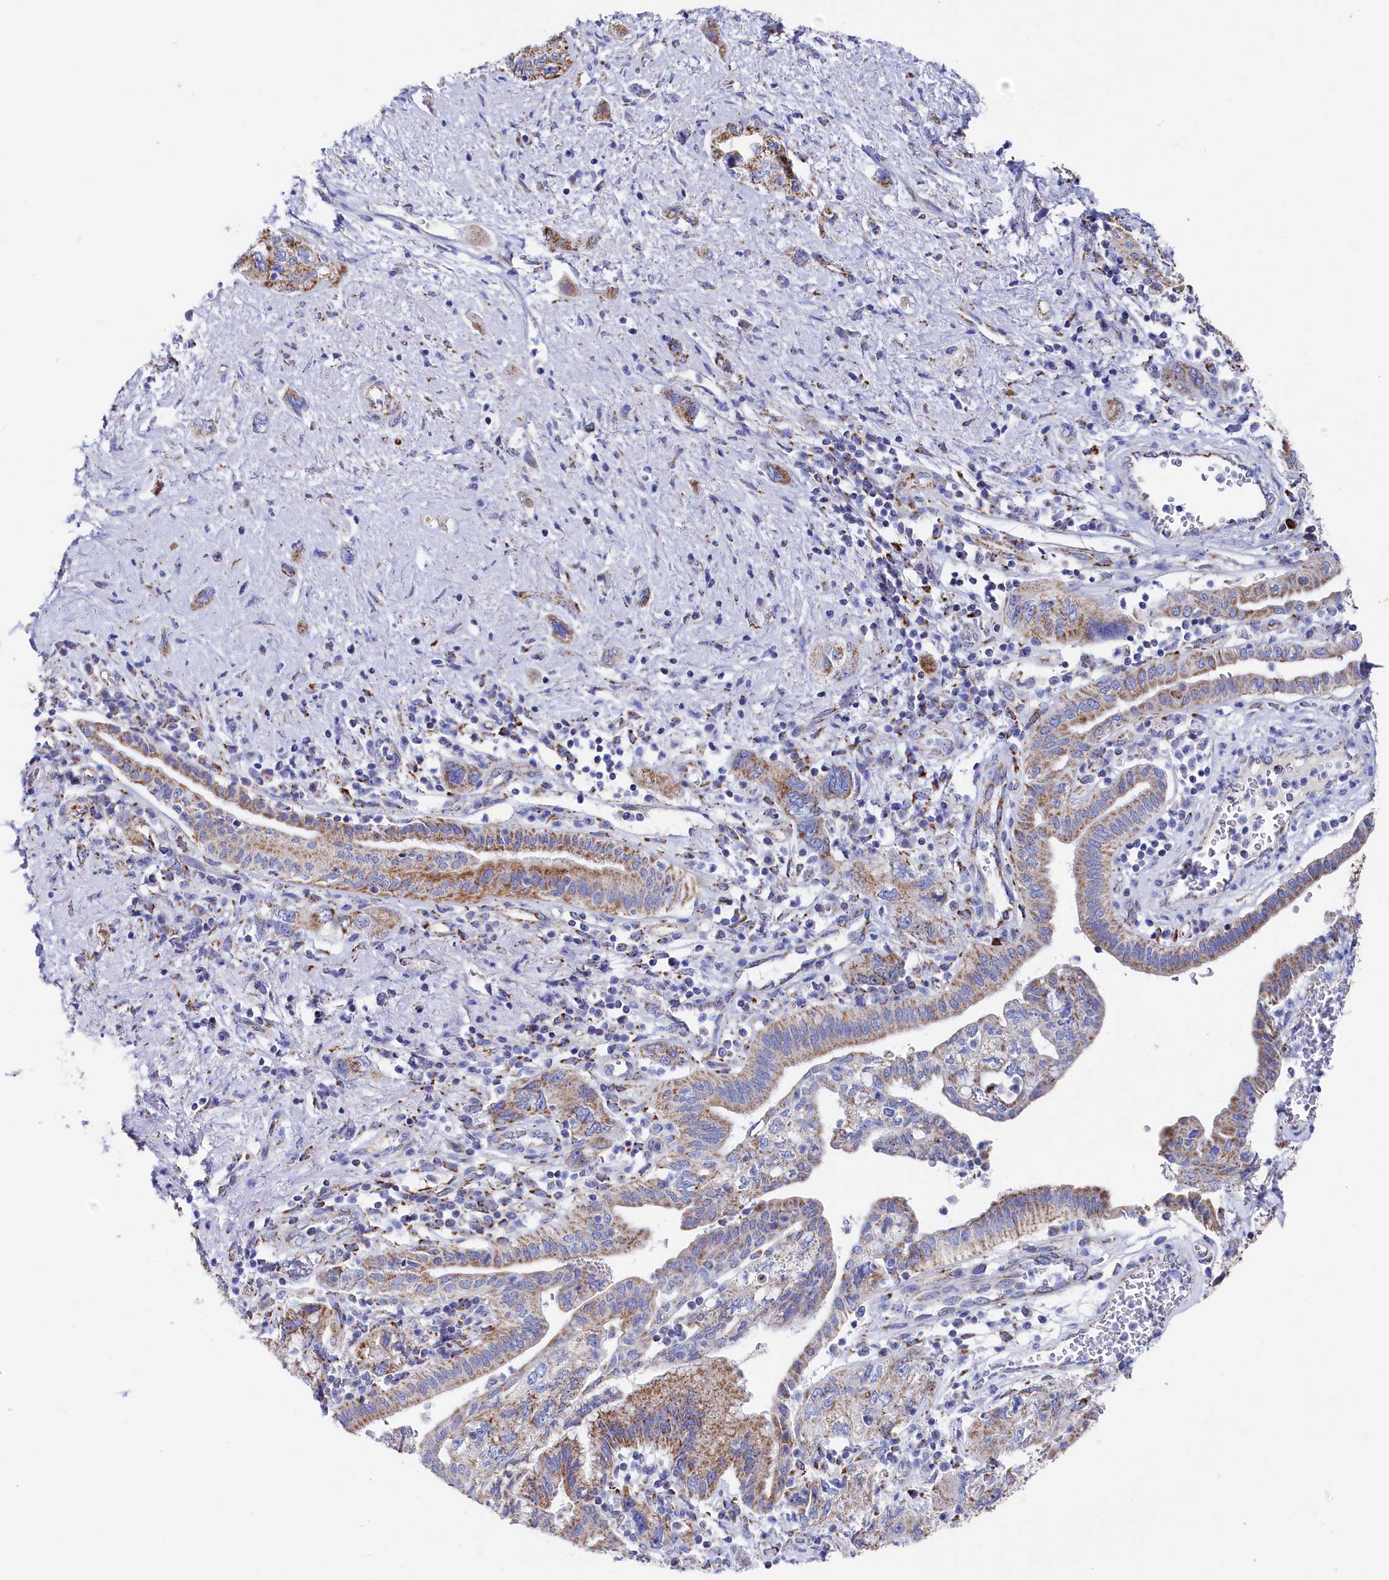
{"staining": {"intensity": "moderate", "quantity": ">75%", "location": "cytoplasmic/membranous"}, "tissue": "pancreatic cancer", "cell_type": "Tumor cells", "image_type": "cancer", "snomed": [{"axis": "morphology", "description": "Adenocarcinoma, NOS"}, {"axis": "topography", "description": "Pancreas"}], "caption": "Immunohistochemical staining of human pancreatic adenocarcinoma demonstrates moderate cytoplasmic/membranous protein expression in about >75% of tumor cells.", "gene": "MMAB", "patient": {"sex": "female", "age": 73}}